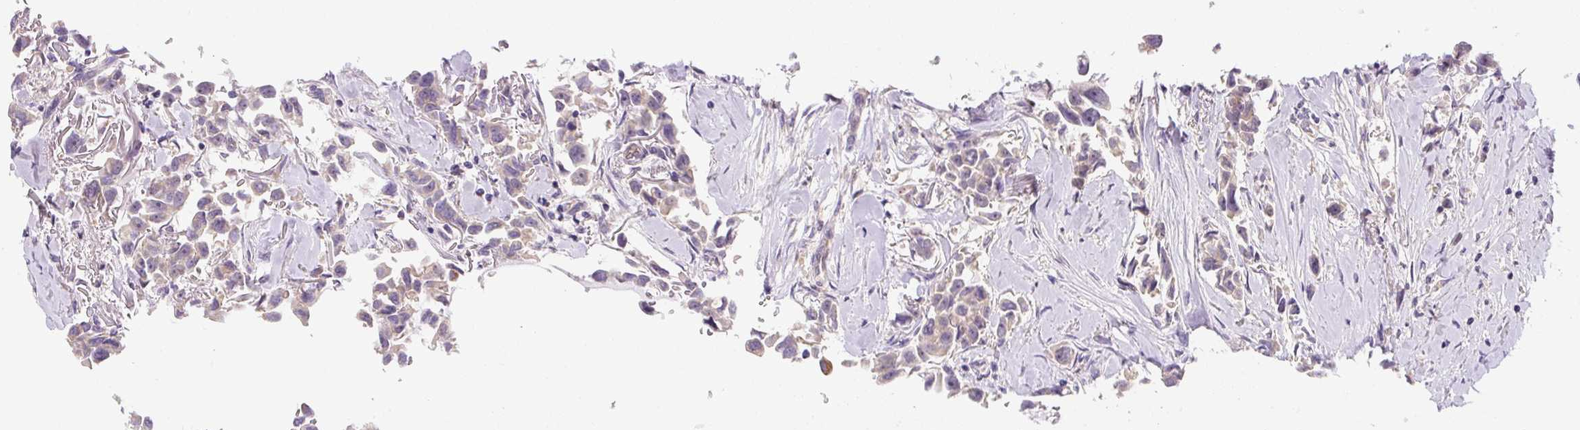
{"staining": {"intensity": "negative", "quantity": "none", "location": "none"}, "tissue": "breast cancer", "cell_type": "Tumor cells", "image_type": "cancer", "snomed": [{"axis": "morphology", "description": "Duct carcinoma"}, {"axis": "topography", "description": "Breast"}], "caption": "Immunohistochemistry (IHC) histopathology image of breast intraductal carcinoma stained for a protein (brown), which demonstrates no staining in tumor cells.", "gene": "PLA2G4A", "patient": {"sex": "female", "age": 80}}